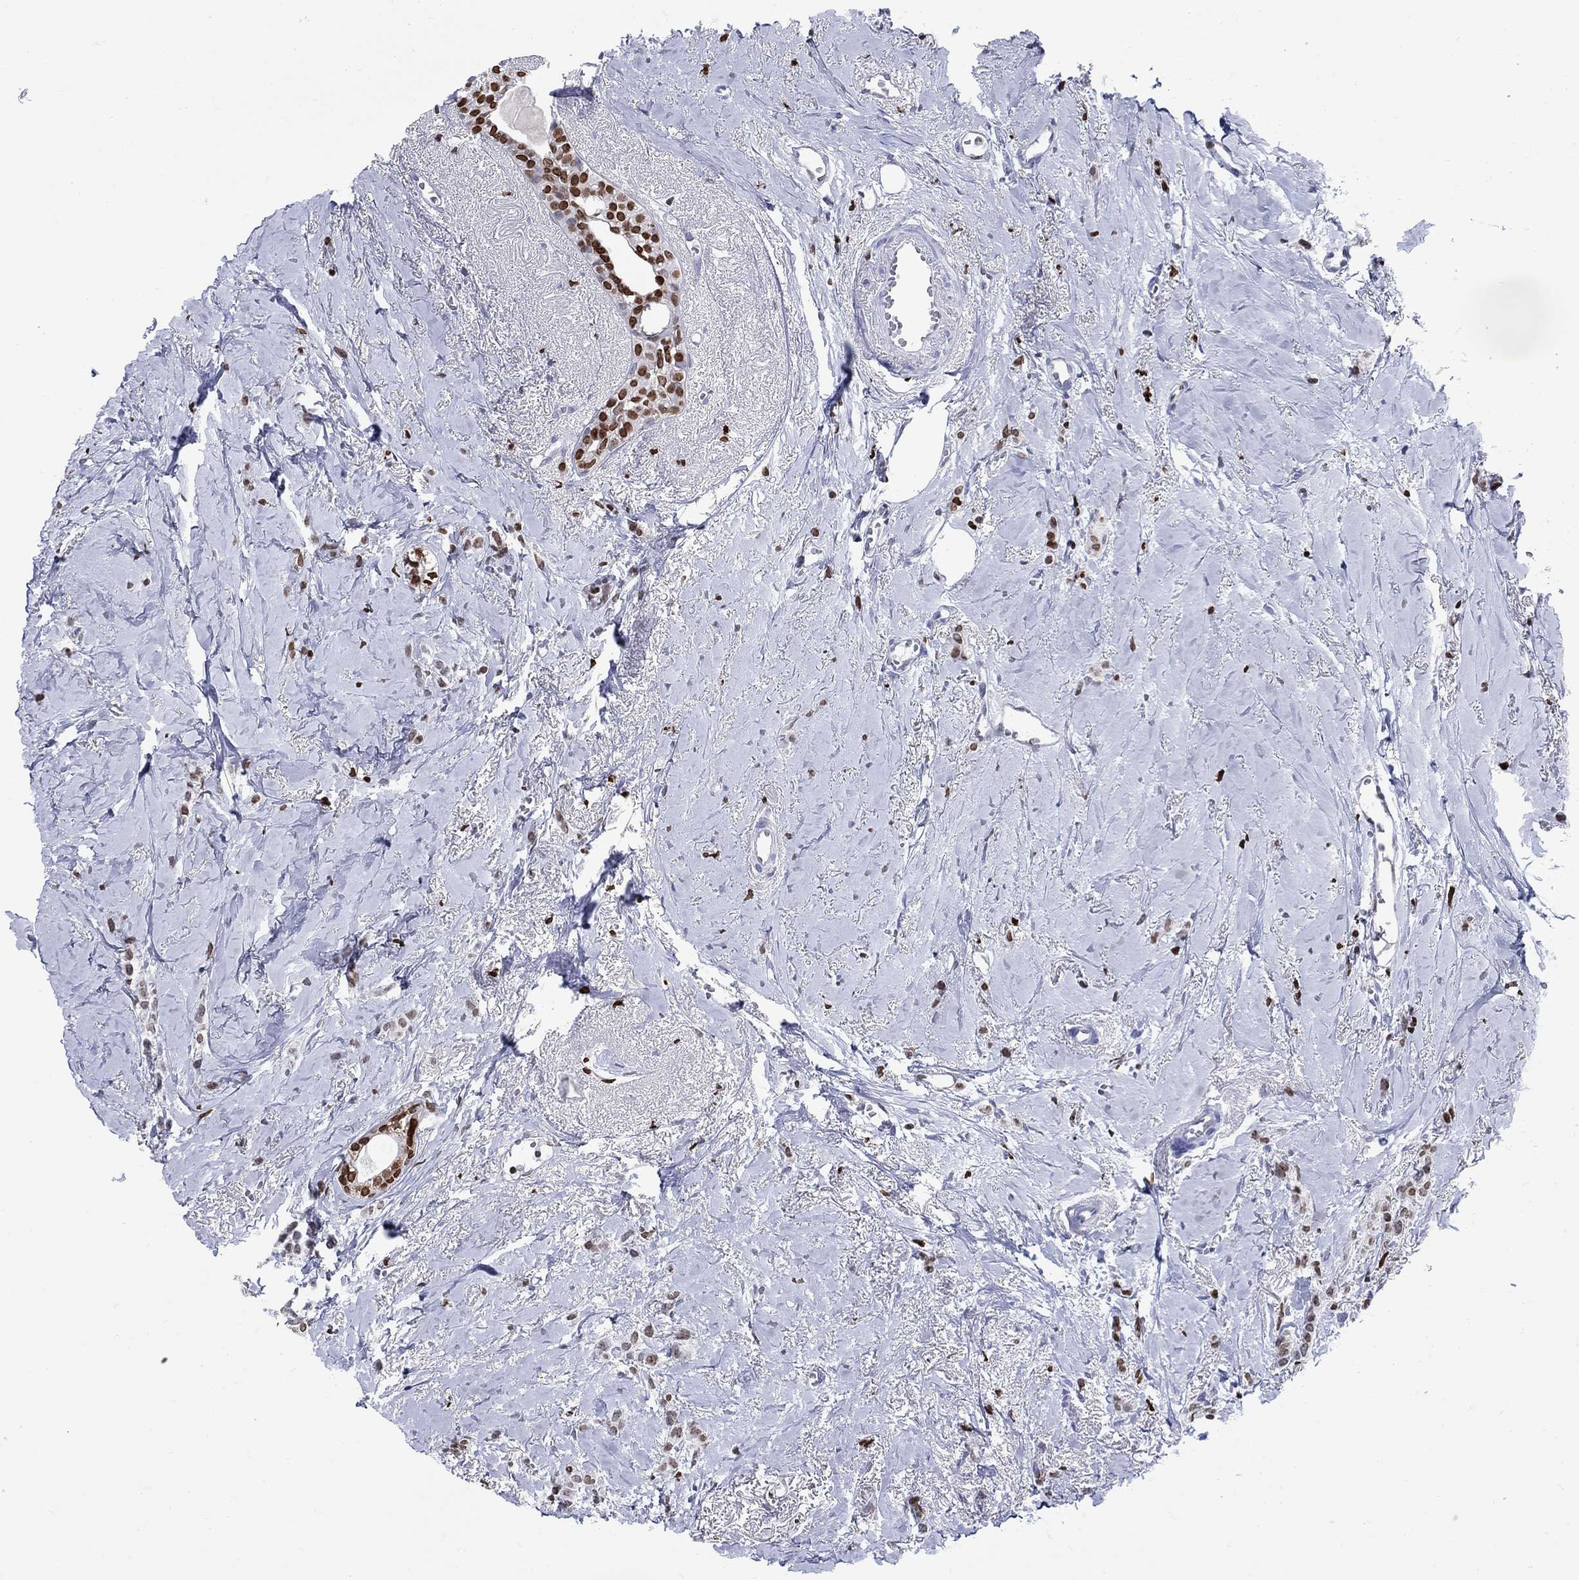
{"staining": {"intensity": "strong", "quantity": "25%-75%", "location": "nuclear"}, "tissue": "breast cancer", "cell_type": "Tumor cells", "image_type": "cancer", "snomed": [{"axis": "morphology", "description": "Duct carcinoma"}, {"axis": "topography", "description": "Breast"}], "caption": "Strong nuclear protein staining is appreciated in about 25%-75% of tumor cells in breast cancer.", "gene": "HMGA1", "patient": {"sex": "female", "age": 85}}